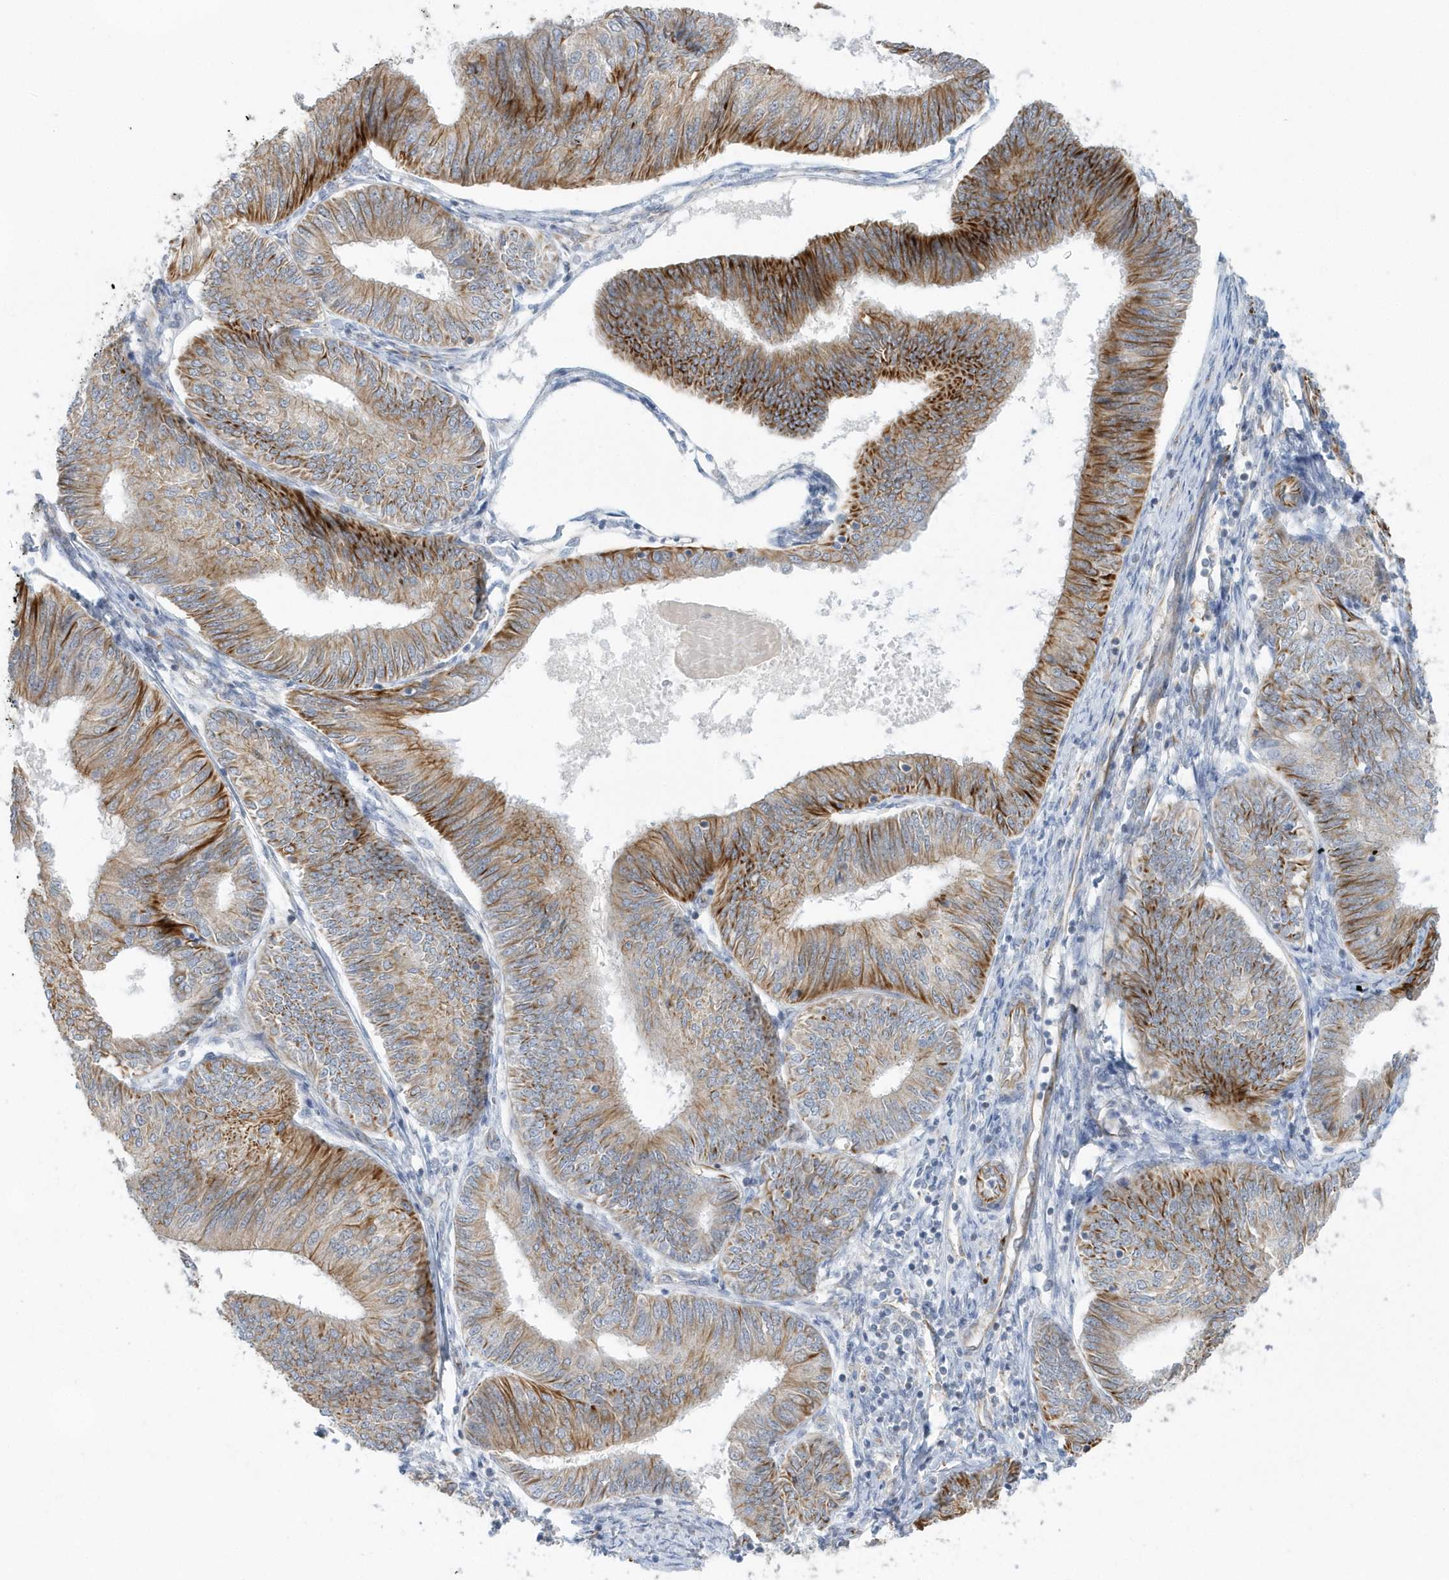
{"staining": {"intensity": "strong", "quantity": ">75%", "location": "cytoplasmic/membranous"}, "tissue": "endometrial cancer", "cell_type": "Tumor cells", "image_type": "cancer", "snomed": [{"axis": "morphology", "description": "Adenocarcinoma, NOS"}, {"axis": "topography", "description": "Endometrium"}], "caption": "Immunohistochemical staining of endometrial cancer shows high levels of strong cytoplasmic/membranous protein positivity in about >75% of tumor cells.", "gene": "RAB17", "patient": {"sex": "female", "age": 58}}